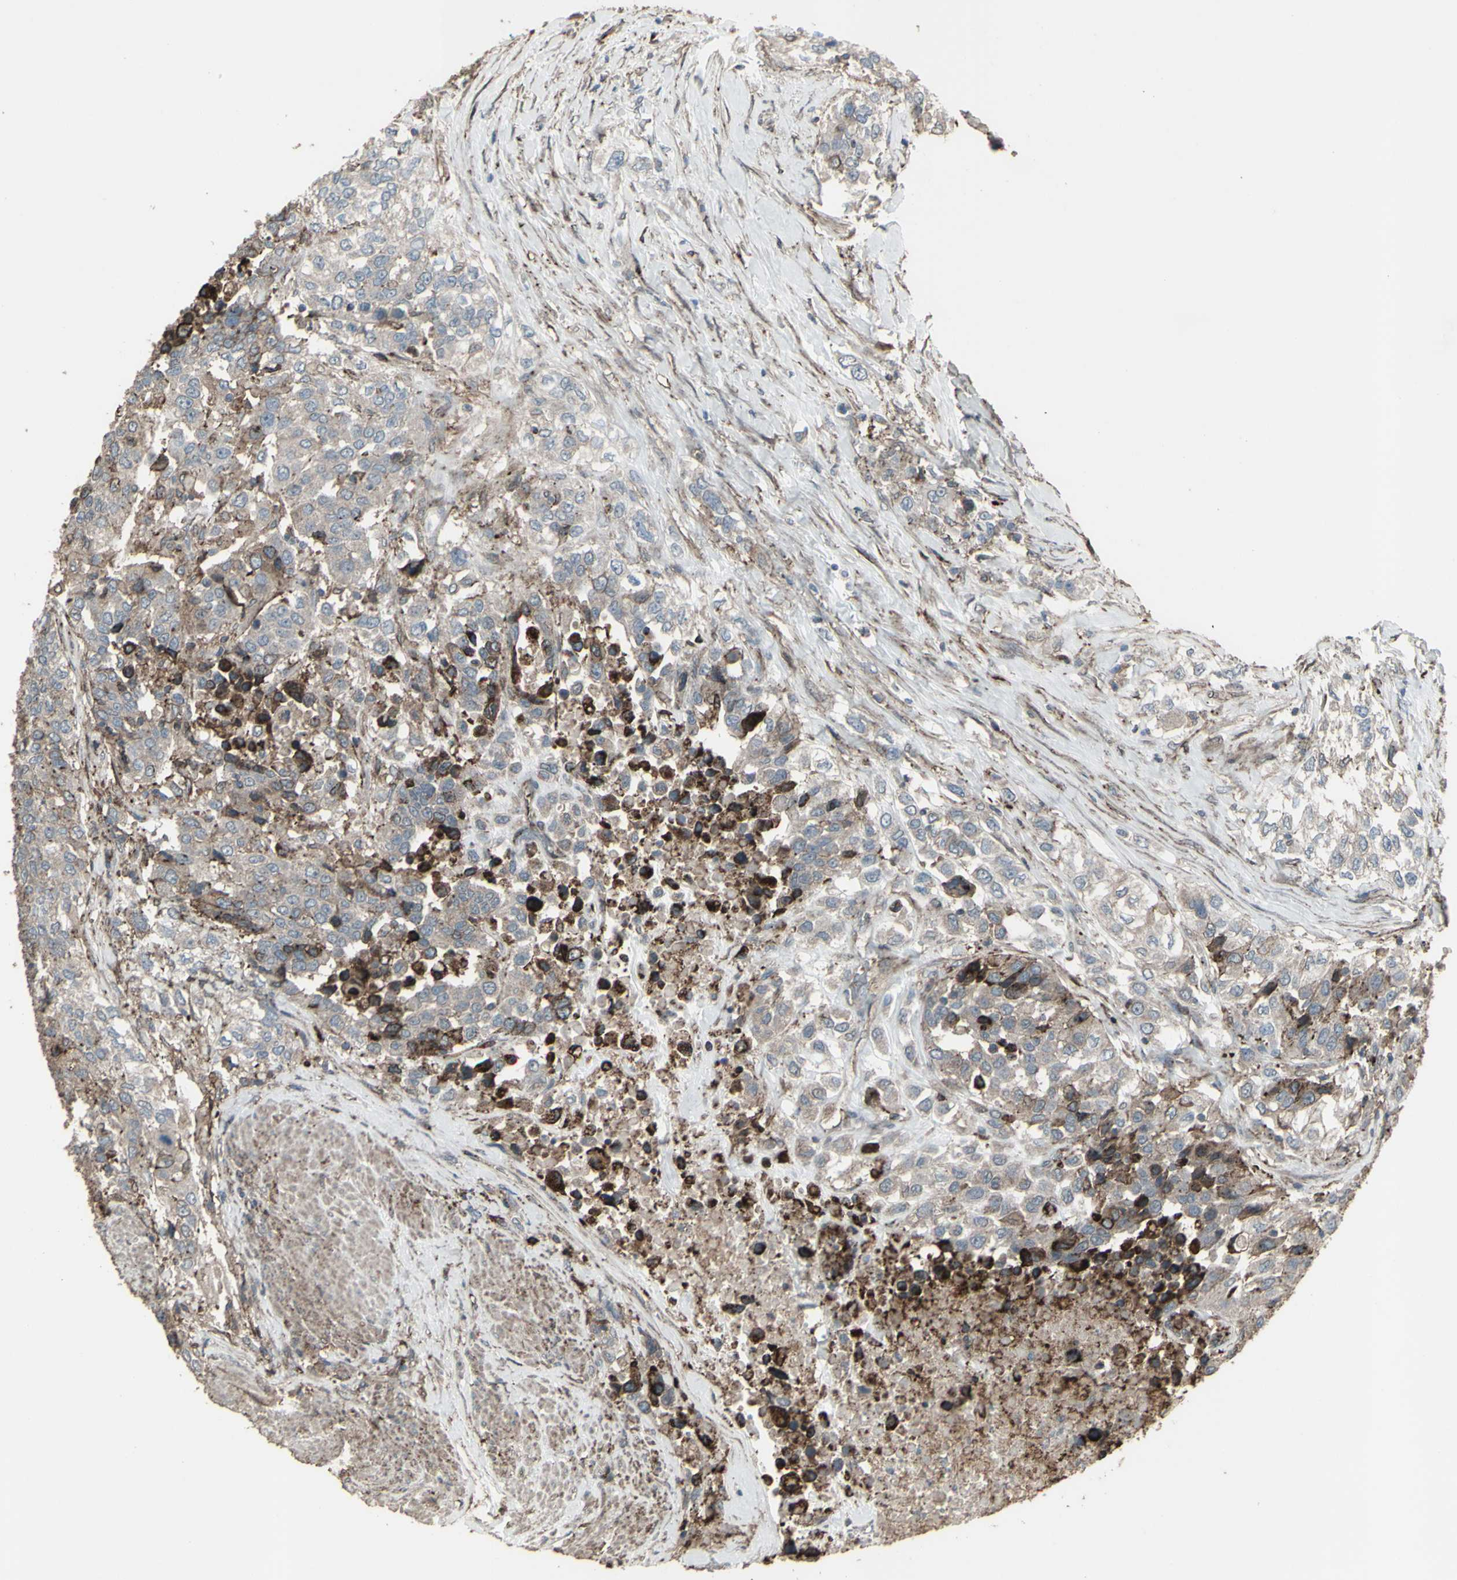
{"staining": {"intensity": "weak", "quantity": "<25%", "location": "cytoplasmic/membranous"}, "tissue": "urothelial cancer", "cell_type": "Tumor cells", "image_type": "cancer", "snomed": [{"axis": "morphology", "description": "Urothelial carcinoma, High grade"}, {"axis": "topography", "description": "Urinary bladder"}], "caption": "The micrograph exhibits no significant staining in tumor cells of urothelial cancer.", "gene": "SMO", "patient": {"sex": "female", "age": 80}}